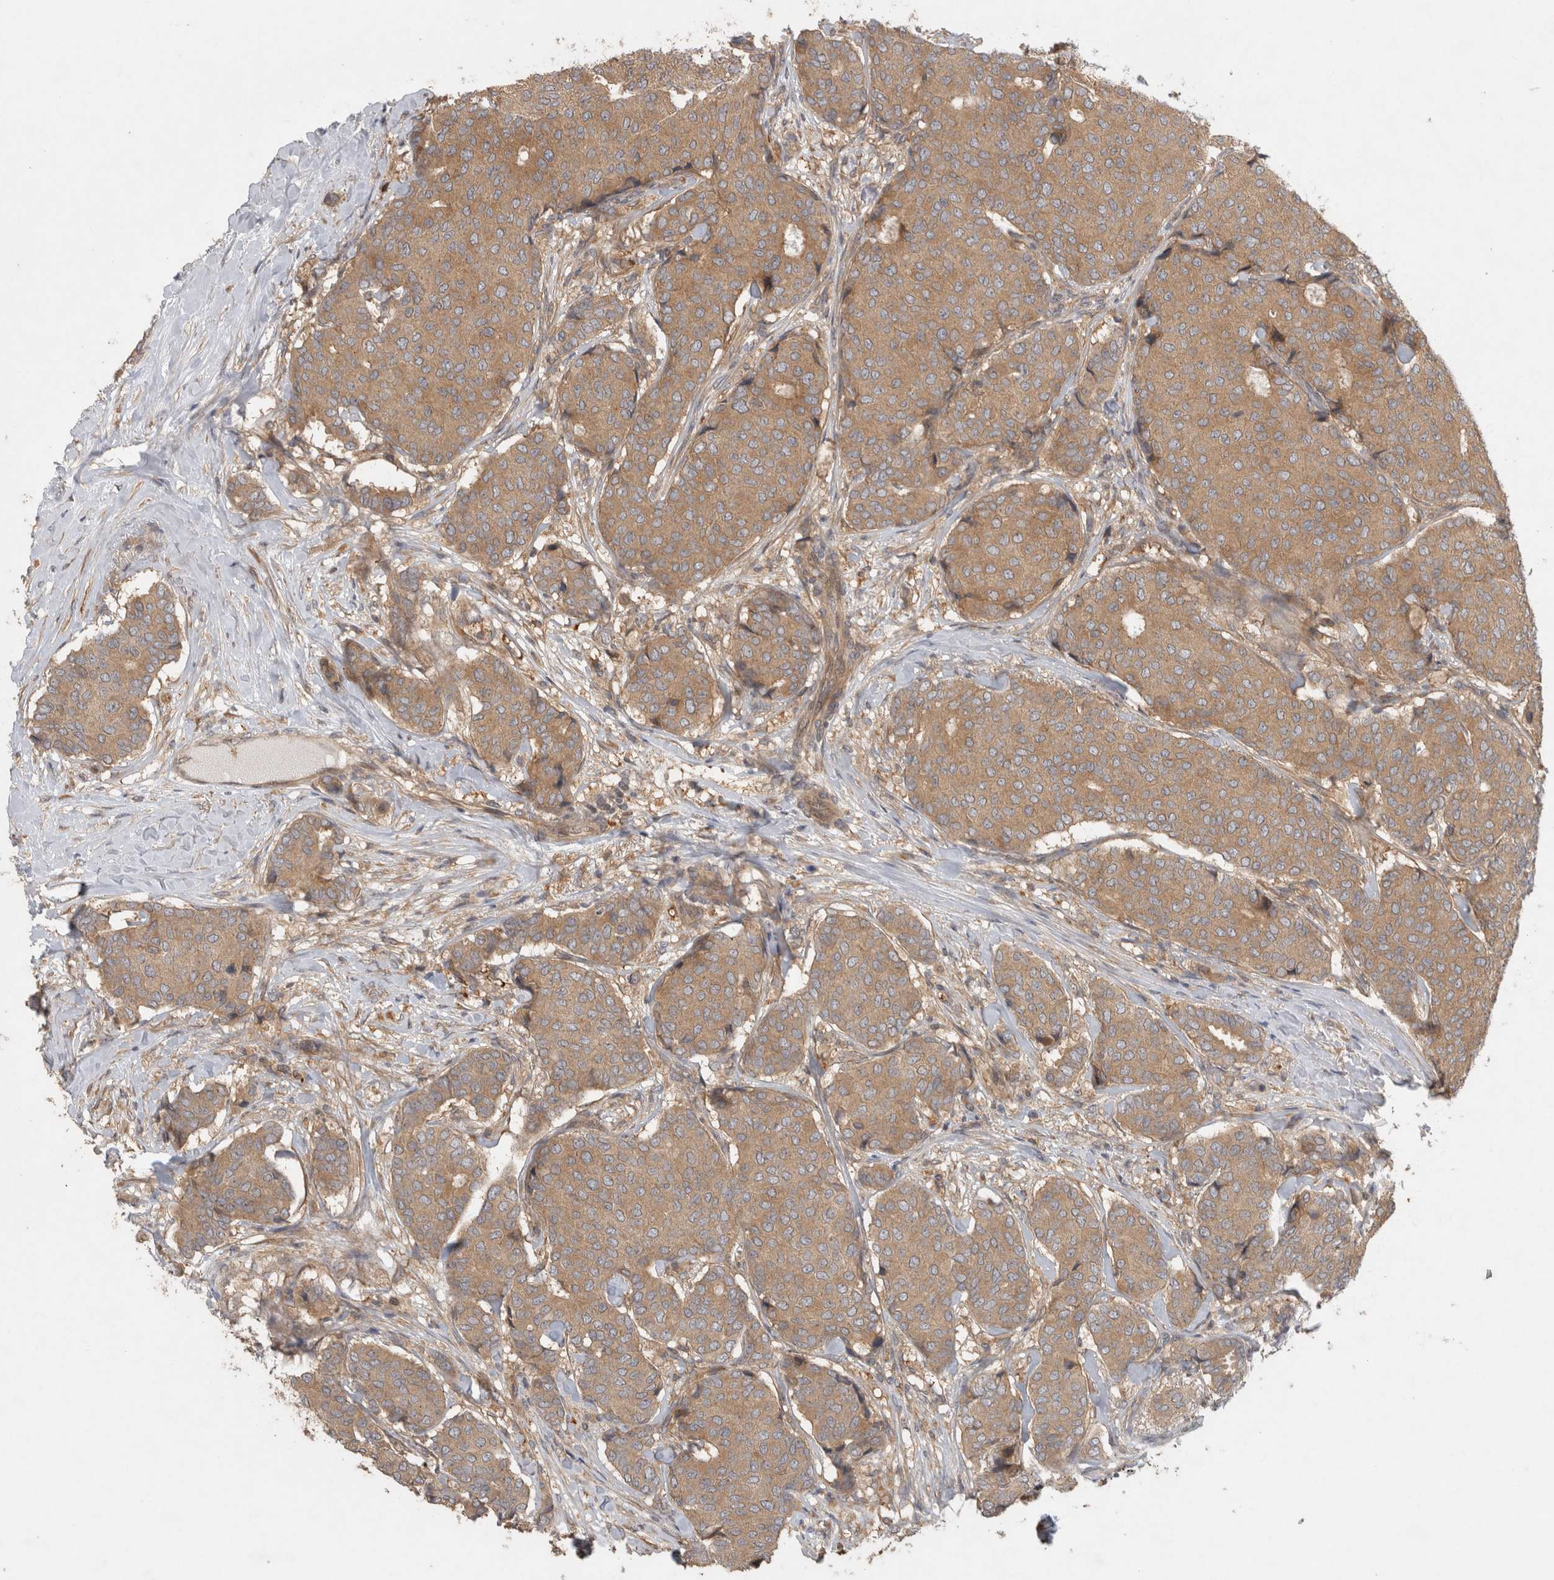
{"staining": {"intensity": "moderate", "quantity": ">75%", "location": "cytoplasmic/membranous"}, "tissue": "breast cancer", "cell_type": "Tumor cells", "image_type": "cancer", "snomed": [{"axis": "morphology", "description": "Duct carcinoma"}, {"axis": "topography", "description": "Breast"}], "caption": "A histopathology image showing moderate cytoplasmic/membranous expression in approximately >75% of tumor cells in breast intraductal carcinoma, as visualized by brown immunohistochemical staining.", "gene": "VEPH1", "patient": {"sex": "female", "age": 75}}